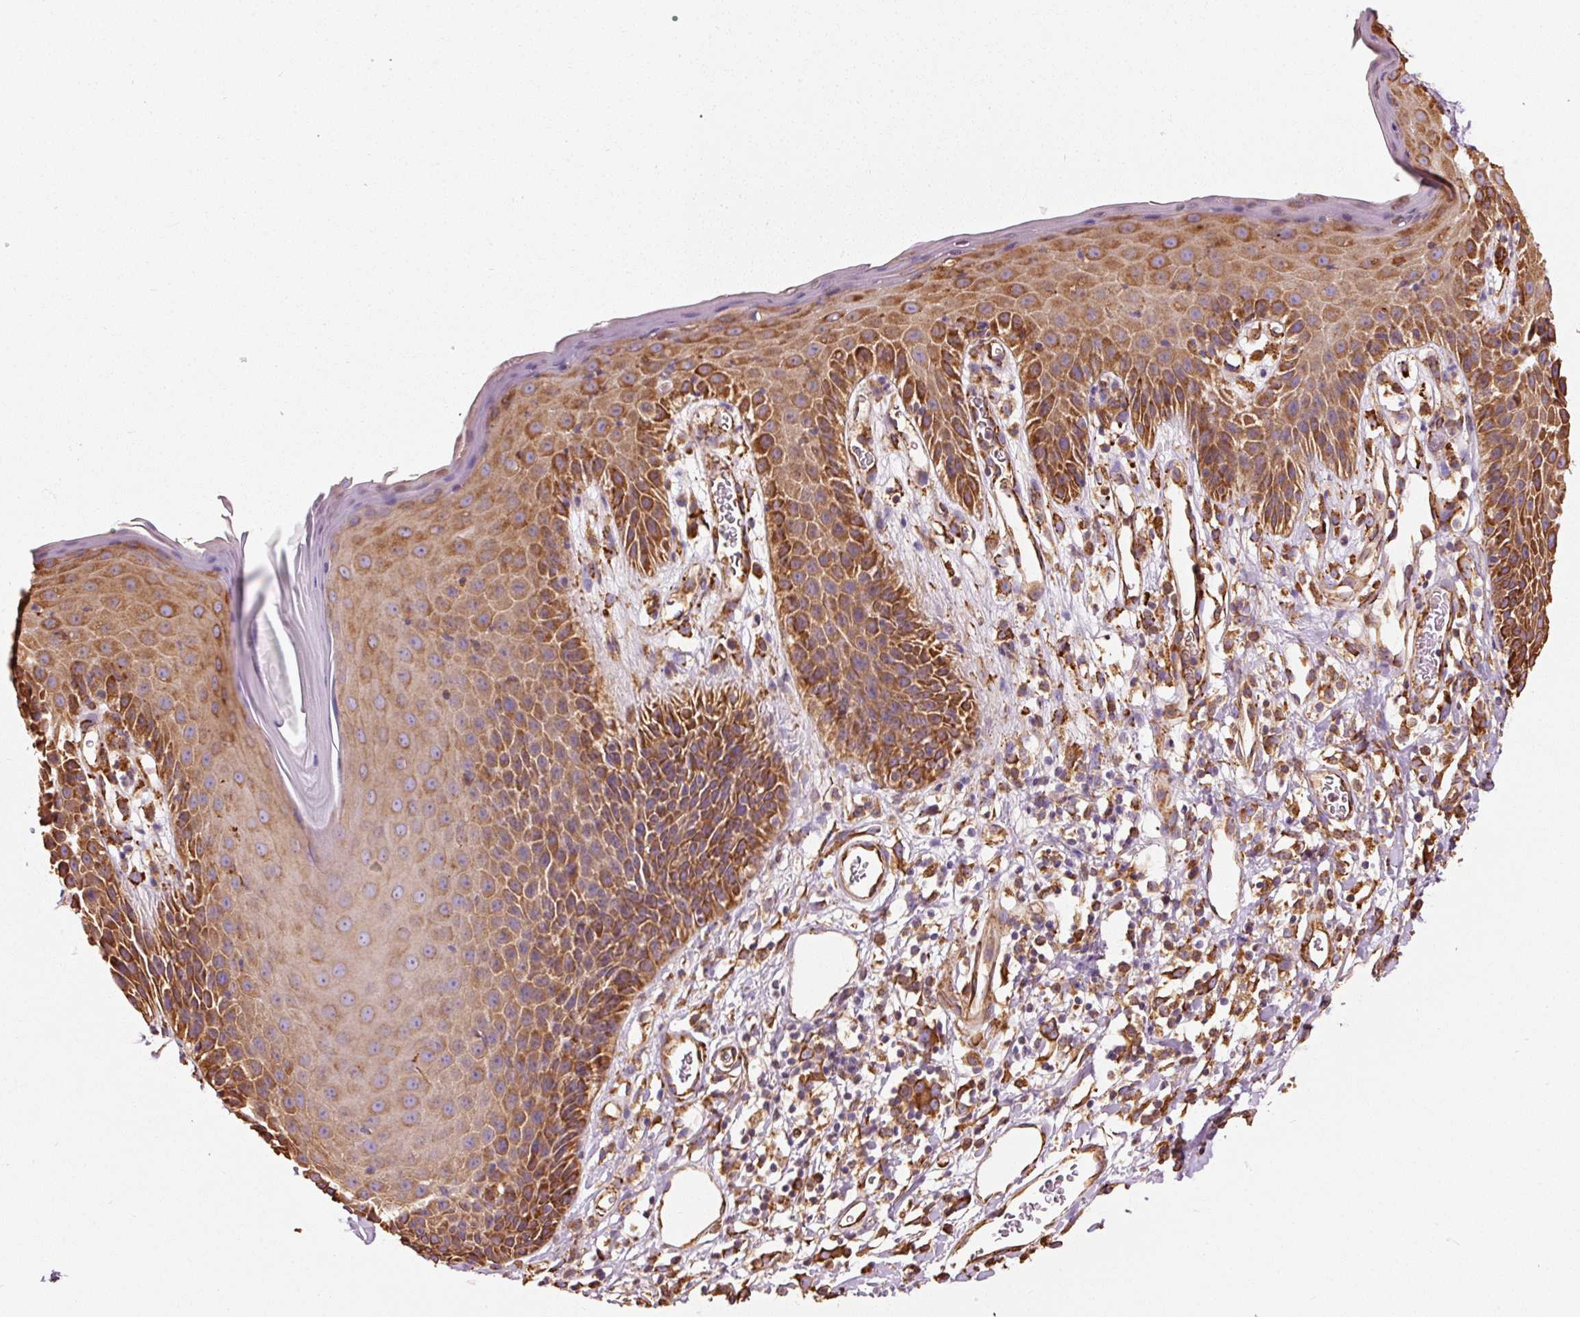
{"staining": {"intensity": "moderate", "quantity": "<25%", "location": "cytoplasmic/membranous"}, "tissue": "adipose tissue", "cell_type": "Adipocytes", "image_type": "normal", "snomed": [{"axis": "morphology", "description": "Normal tissue, NOS"}, {"axis": "topography", "description": "Vulva"}, {"axis": "topography", "description": "Peripheral nerve tissue"}], "caption": "Brown immunohistochemical staining in benign human adipose tissue demonstrates moderate cytoplasmic/membranous positivity in about <25% of adipocytes.", "gene": "ENSG00000256500", "patient": {"sex": "female", "age": 68}}